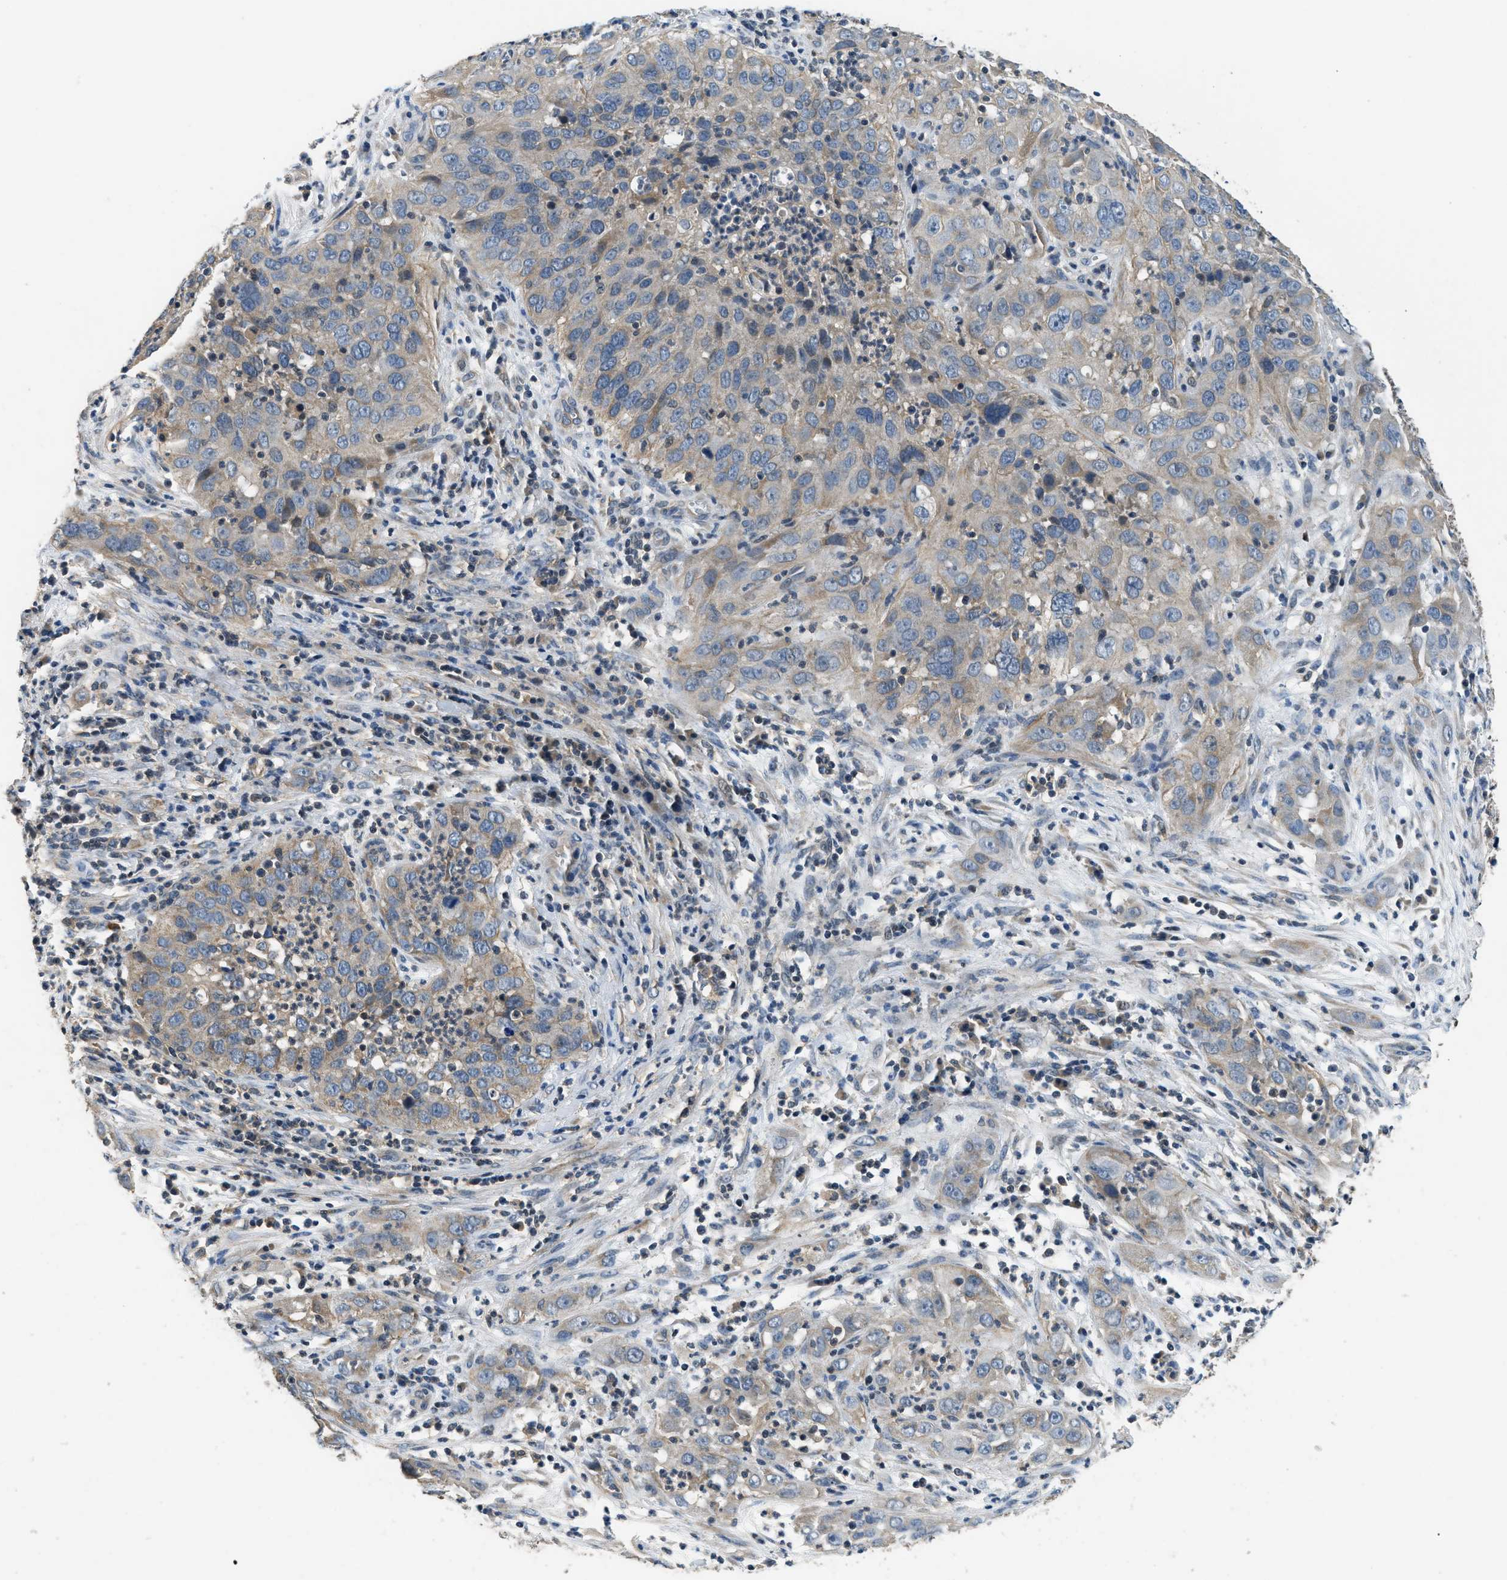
{"staining": {"intensity": "weak", "quantity": ">75%", "location": "cytoplasmic/membranous"}, "tissue": "cervical cancer", "cell_type": "Tumor cells", "image_type": "cancer", "snomed": [{"axis": "morphology", "description": "Squamous cell carcinoma, NOS"}, {"axis": "topography", "description": "Cervix"}], "caption": "Immunohistochemistry of cervical squamous cell carcinoma shows low levels of weak cytoplasmic/membranous staining in about >75% of tumor cells.", "gene": "SSH2", "patient": {"sex": "female", "age": 32}}